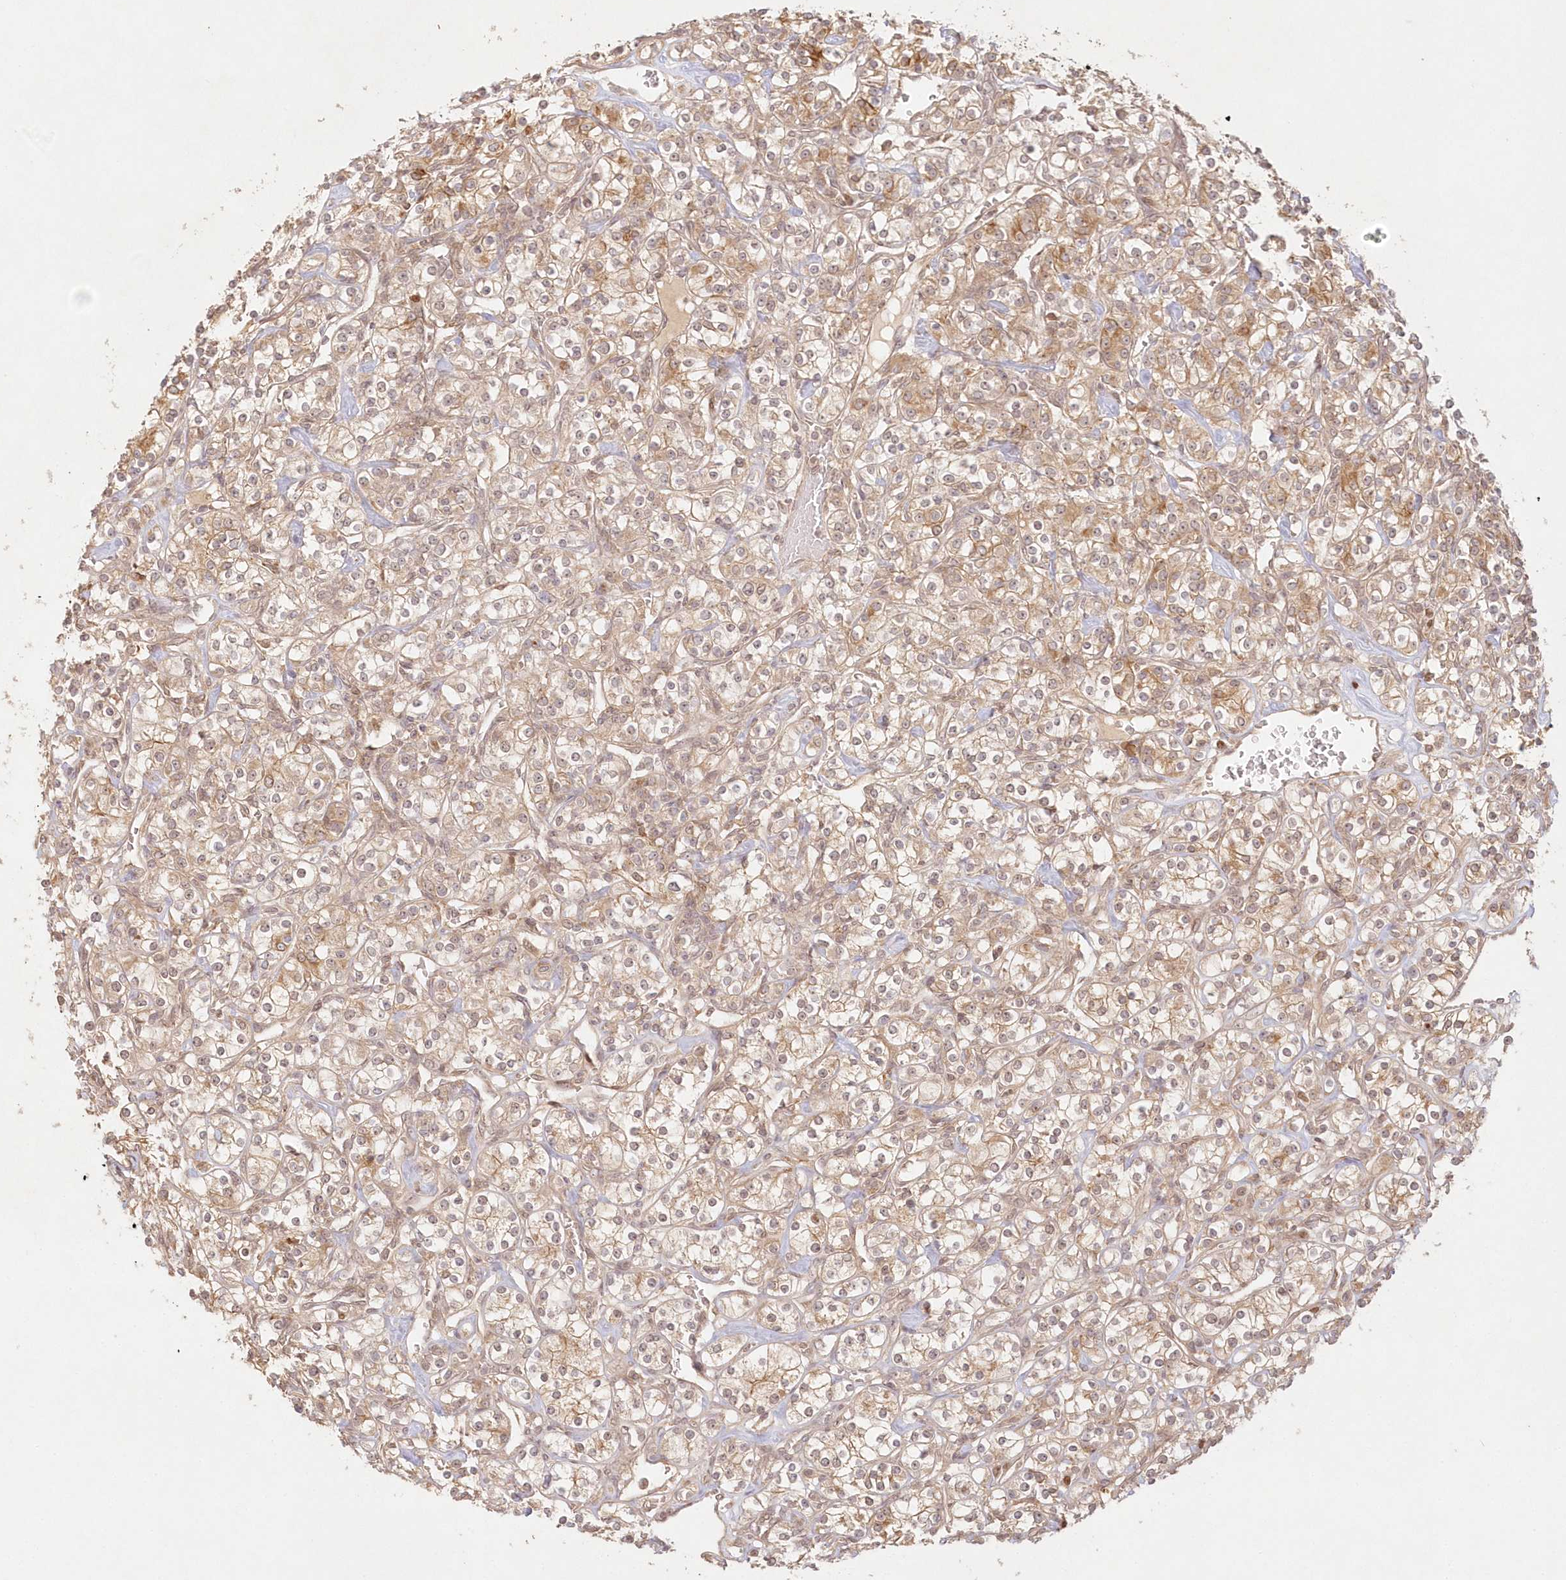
{"staining": {"intensity": "moderate", "quantity": "25%-75%", "location": "cytoplasmic/membranous"}, "tissue": "renal cancer", "cell_type": "Tumor cells", "image_type": "cancer", "snomed": [{"axis": "morphology", "description": "Adenocarcinoma, NOS"}, {"axis": "topography", "description": "Kidney"}], "caption": "Protein staining demonstrates moderate cytoplasmic/membranous positivity in about 25%-75% of tumor cells in renal cancer.", "gene": "KIAA0232", "patient": {"sex": "male", "age": 77}}